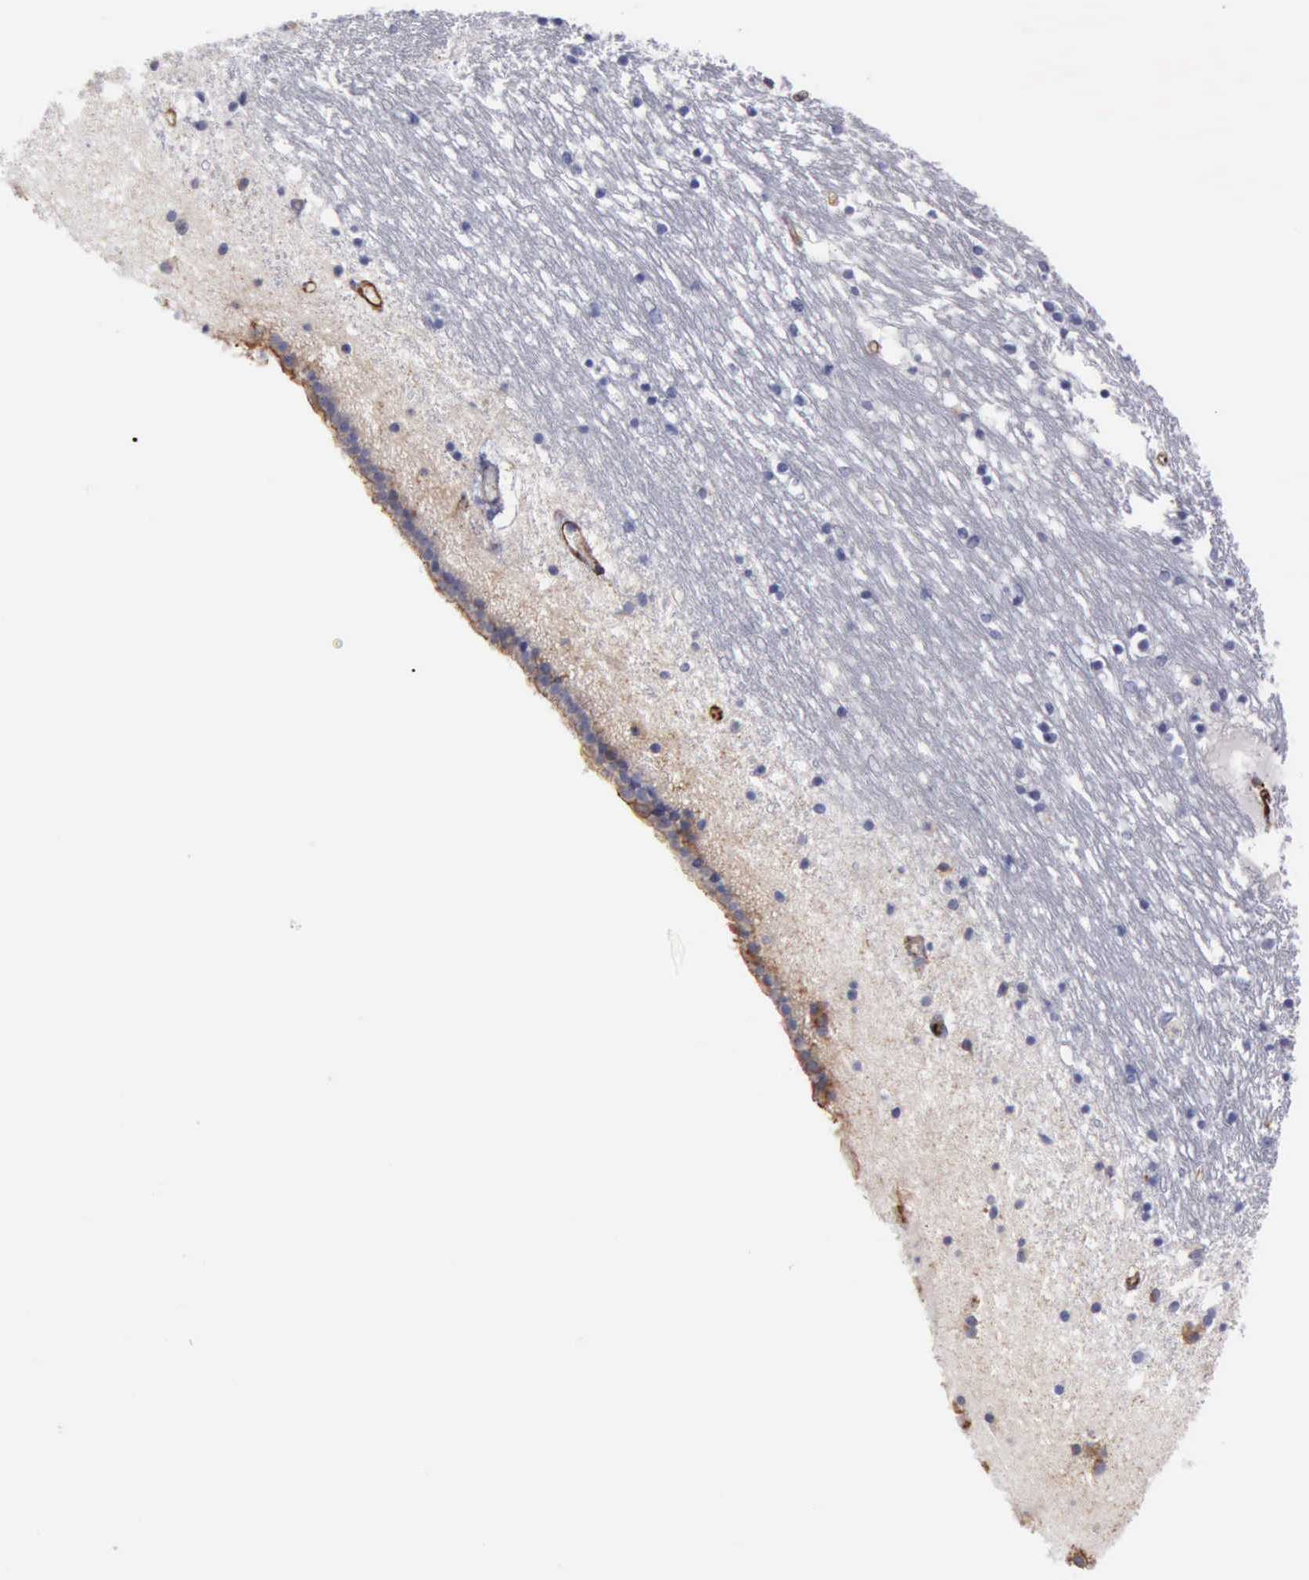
{"staining": {"intensity": "negative", "quantity": "none", "location": "none"}, "tissue": "caudate", "cell_type": "Glial cells", "image_type": "normal", "snomed": [{"axis": "morphology", "description": "Normal tissue, NOS"}, {"axis": "topography", "description": "Lateral ventricle wall"}], "caption": "A photomicrograph of human caudate is negative for staining in glial cells. (DAB (3,3'-diaminobenzidine) IHC, high magnification).", "gene": "FLNA", "patient": {"sex": "male", "age": 45}}